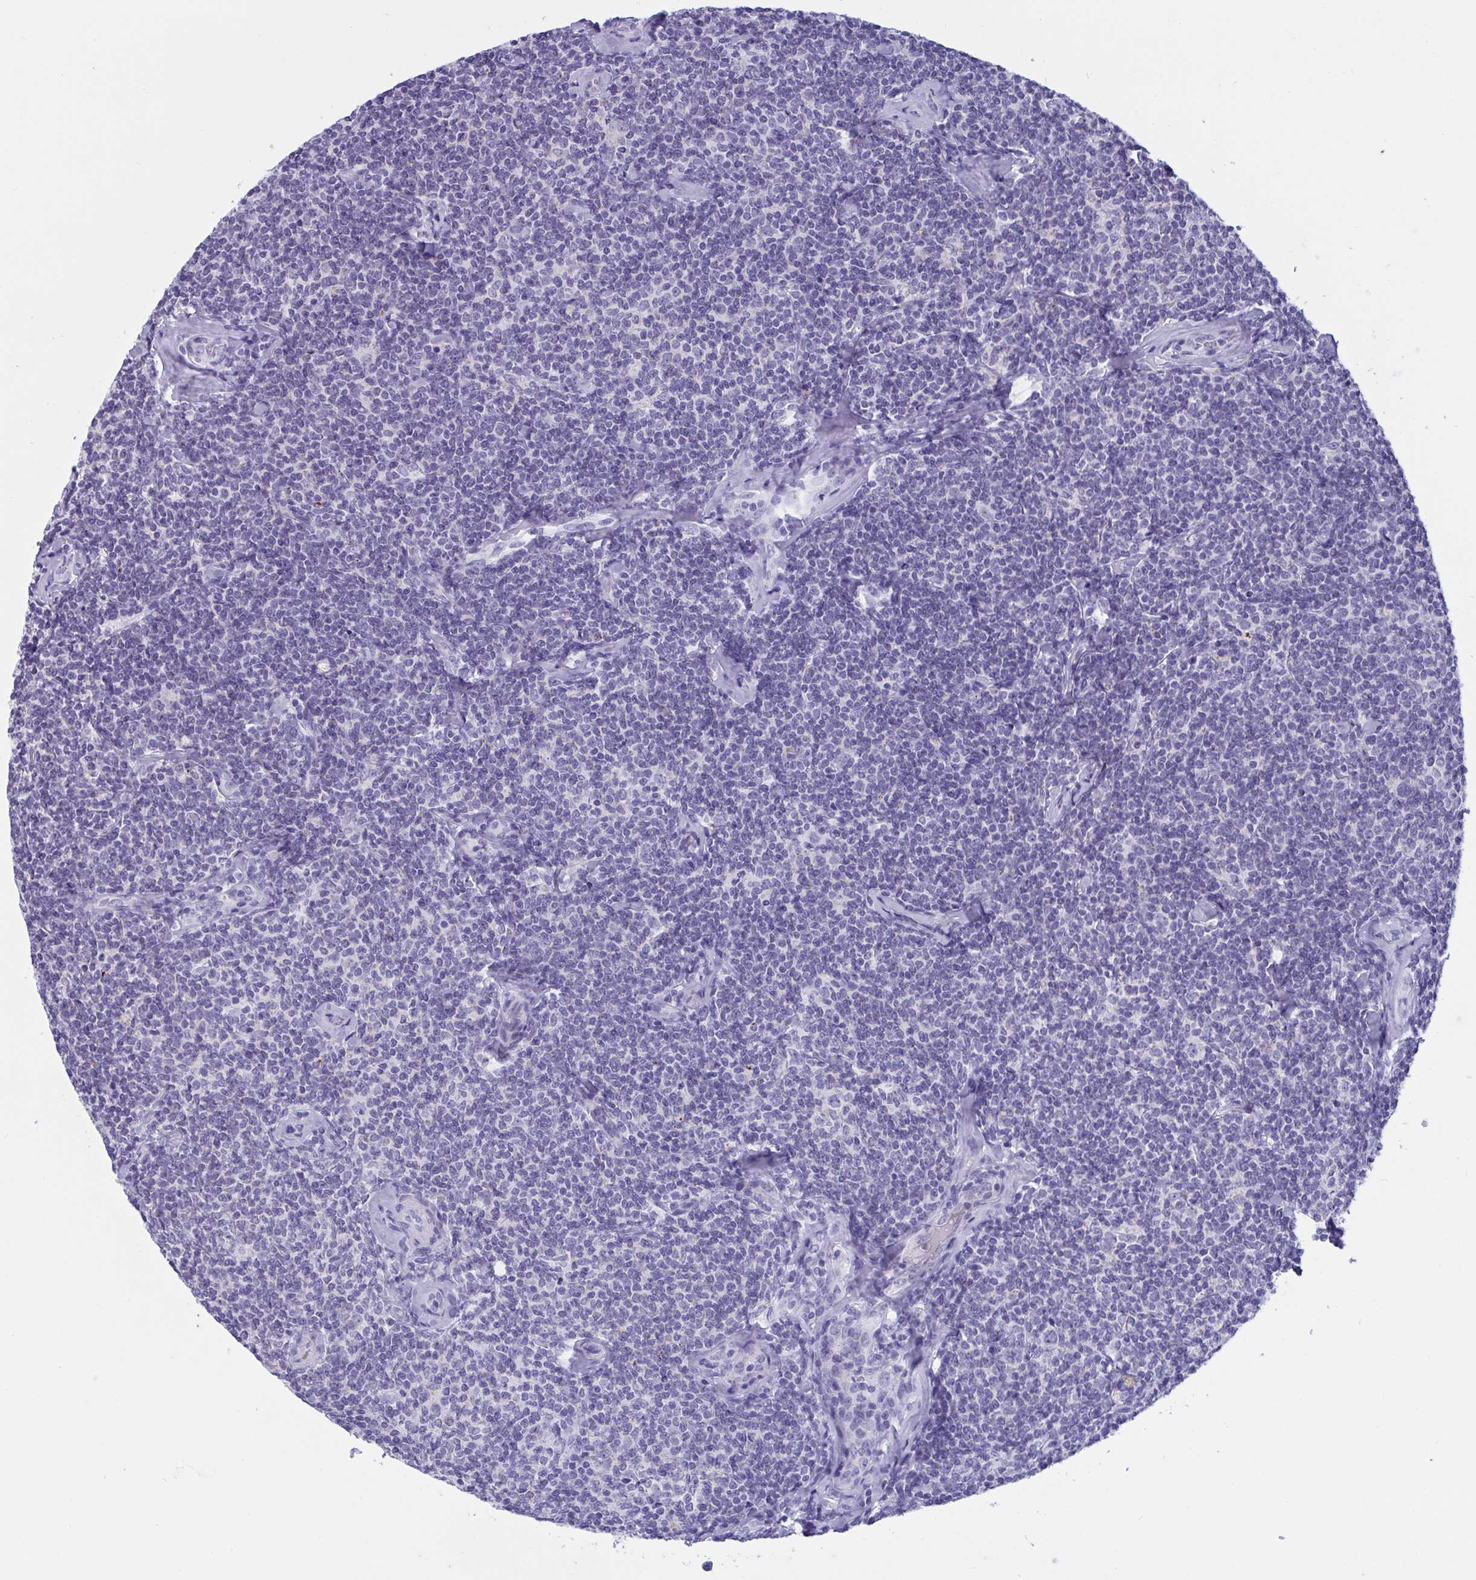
{"staining": {"intensity": "negative", "quantity": "none", "location": "none"}, "tissue": "lymphoma", "cell_type": "Tumor cells", "image_type": "cancer", "snomed": [{"axis": "morphology", "description": "Malignant lymphoma, non-Hodgkin's type, Low grade"}, {"axis": "topography", "description": "Lymph node"}], "caption": "DAB (3,3'-diaminobenzidine) immunohistochemical staining of malignant lymphoma, non-Hodgkin's type (low-grade) exhibits no significant positivity in tumor cells.", "gene": "OXLD1", "patient": {"sex": "female", "age": 56}}